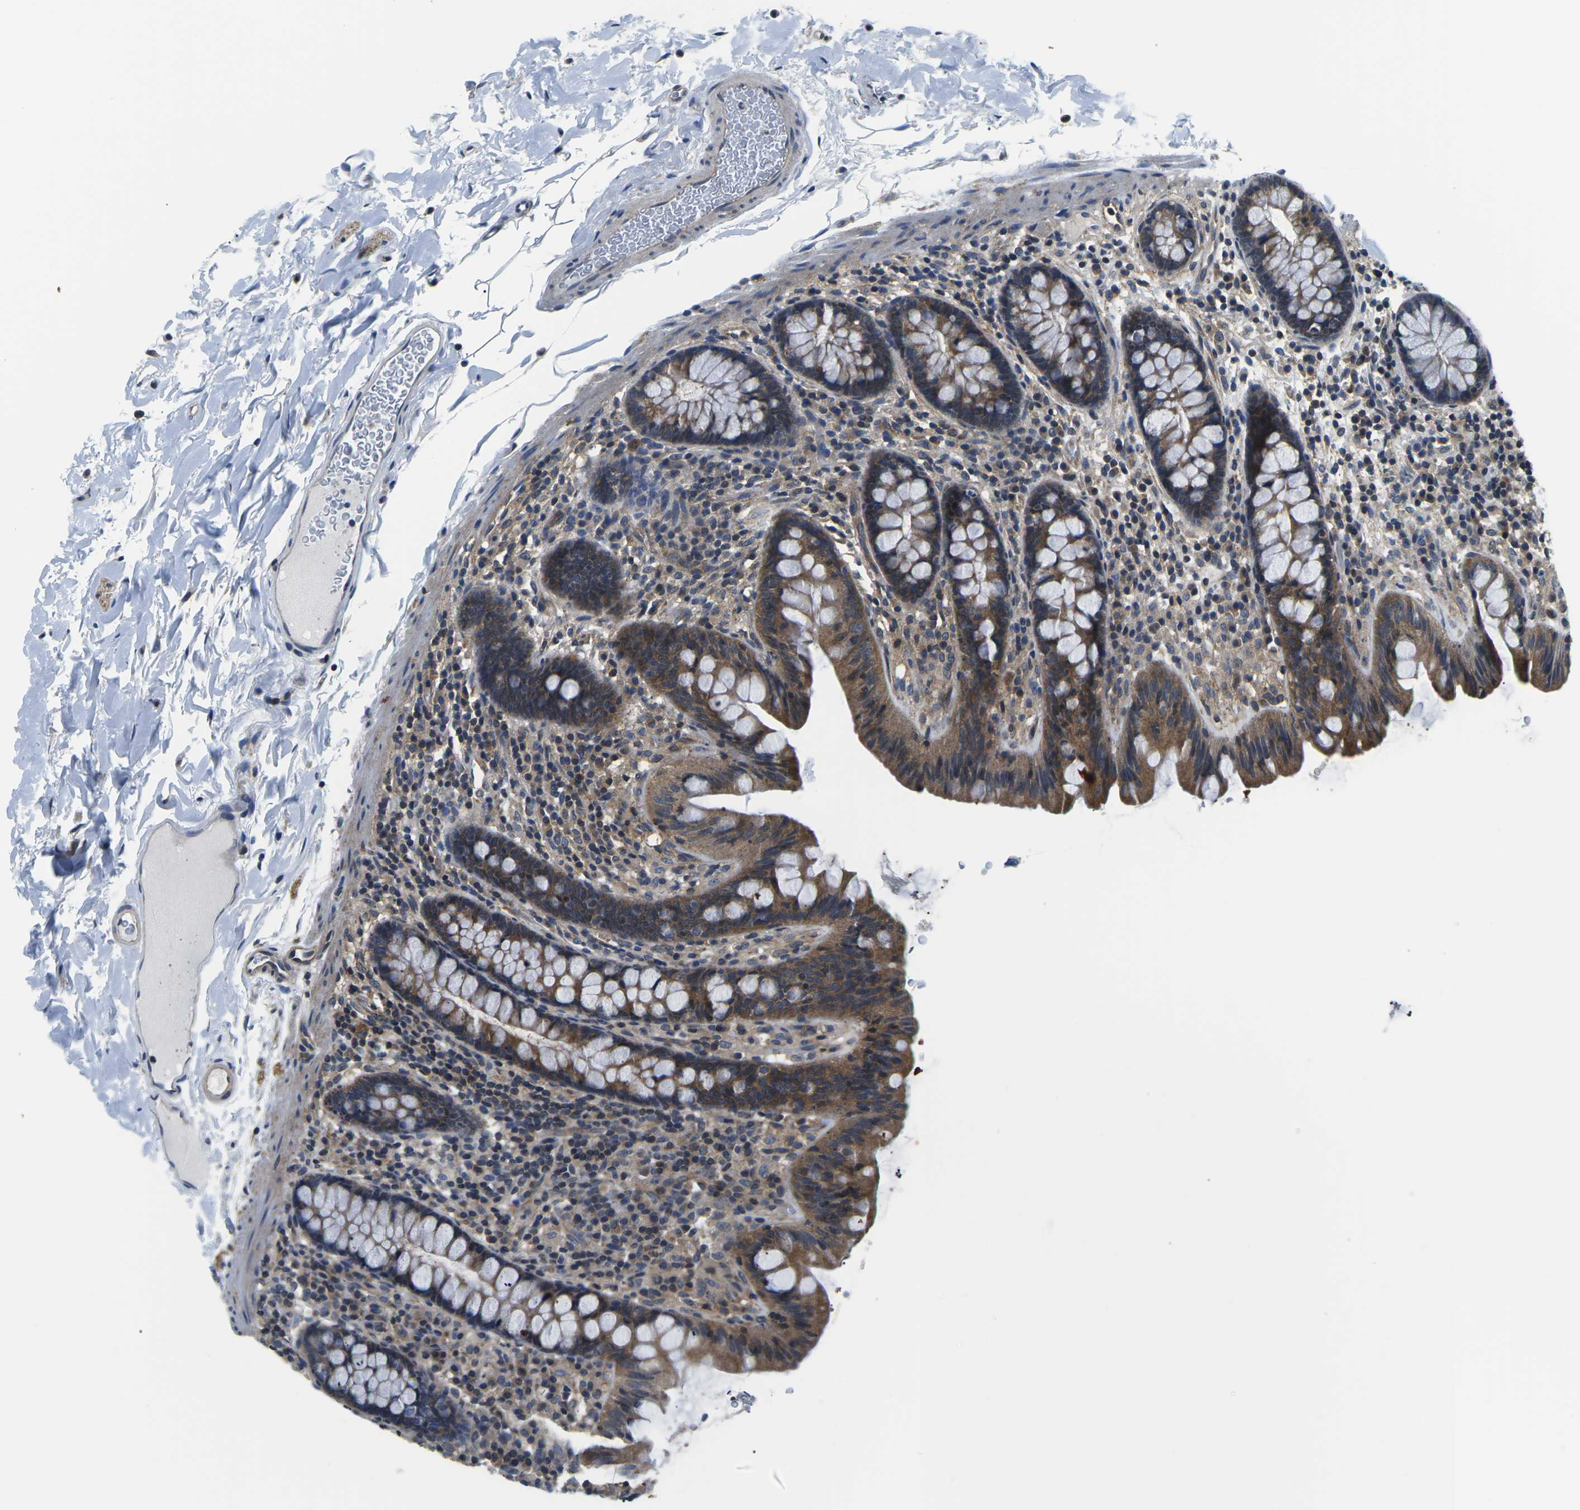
{"staining": {"intensity": "weak", "quantity": "25%-75%", "location": "cytoplasmic/membranous"}, "tissue": "colon", "cell_type": "Endothelial cells", "image_type": "normal", "snomed": [{"axis": "morphology", "description": "Normal tissue, NOS"}, {"axis": "topography", "description": "Colon"}], "caption": "Protein staining of benign colon demonstrates weak cytoplasmic/membranous expression in approximately 25%-75% of endothelial cells. (Brightfield microscopy of DAB IHC at high magnification).", "gene": "GSK3B", "patient": {"sex": "female", "age": 80}}